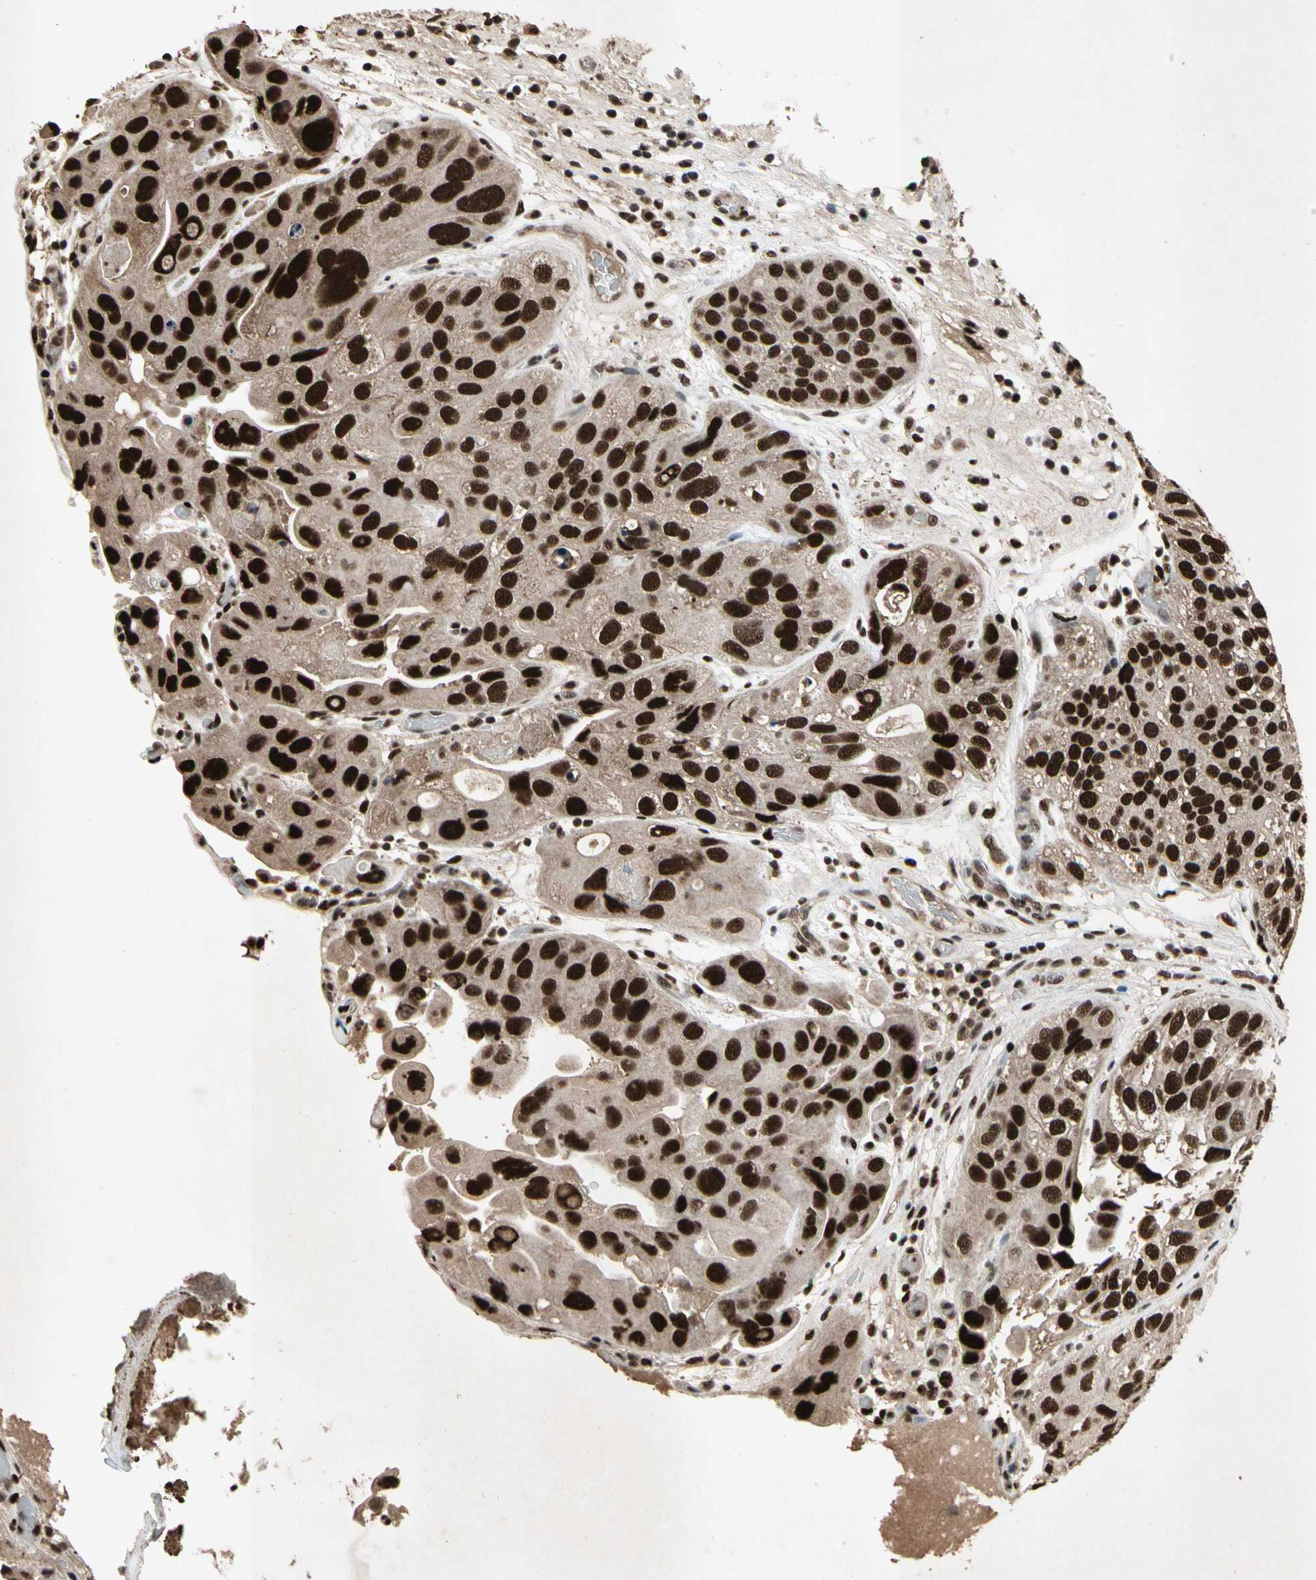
{"staining": {"intensity": "strong", "quantity": ">75%", "location": "cytoplasmic/membranous,nuclear"}, "tissue": "urothelial cancer", "cell_type": "Tumor cells", "image_type": "cancer", "snomed": [{"axis": "morphology", "description": "Urothelial carcinoma, High grade"}, {"axis": "topography", "description": "Urinary bladder"}], "caption": "There is high levels of strong cytoplasmic/membranous and nuclear expression in tumor cells of urothelial carcinoma (high-grade), as demonstrated by immunohistochemical staining (brown color).", "gene": "TBX2", "patient": {"sex": "female", "age": 64}}